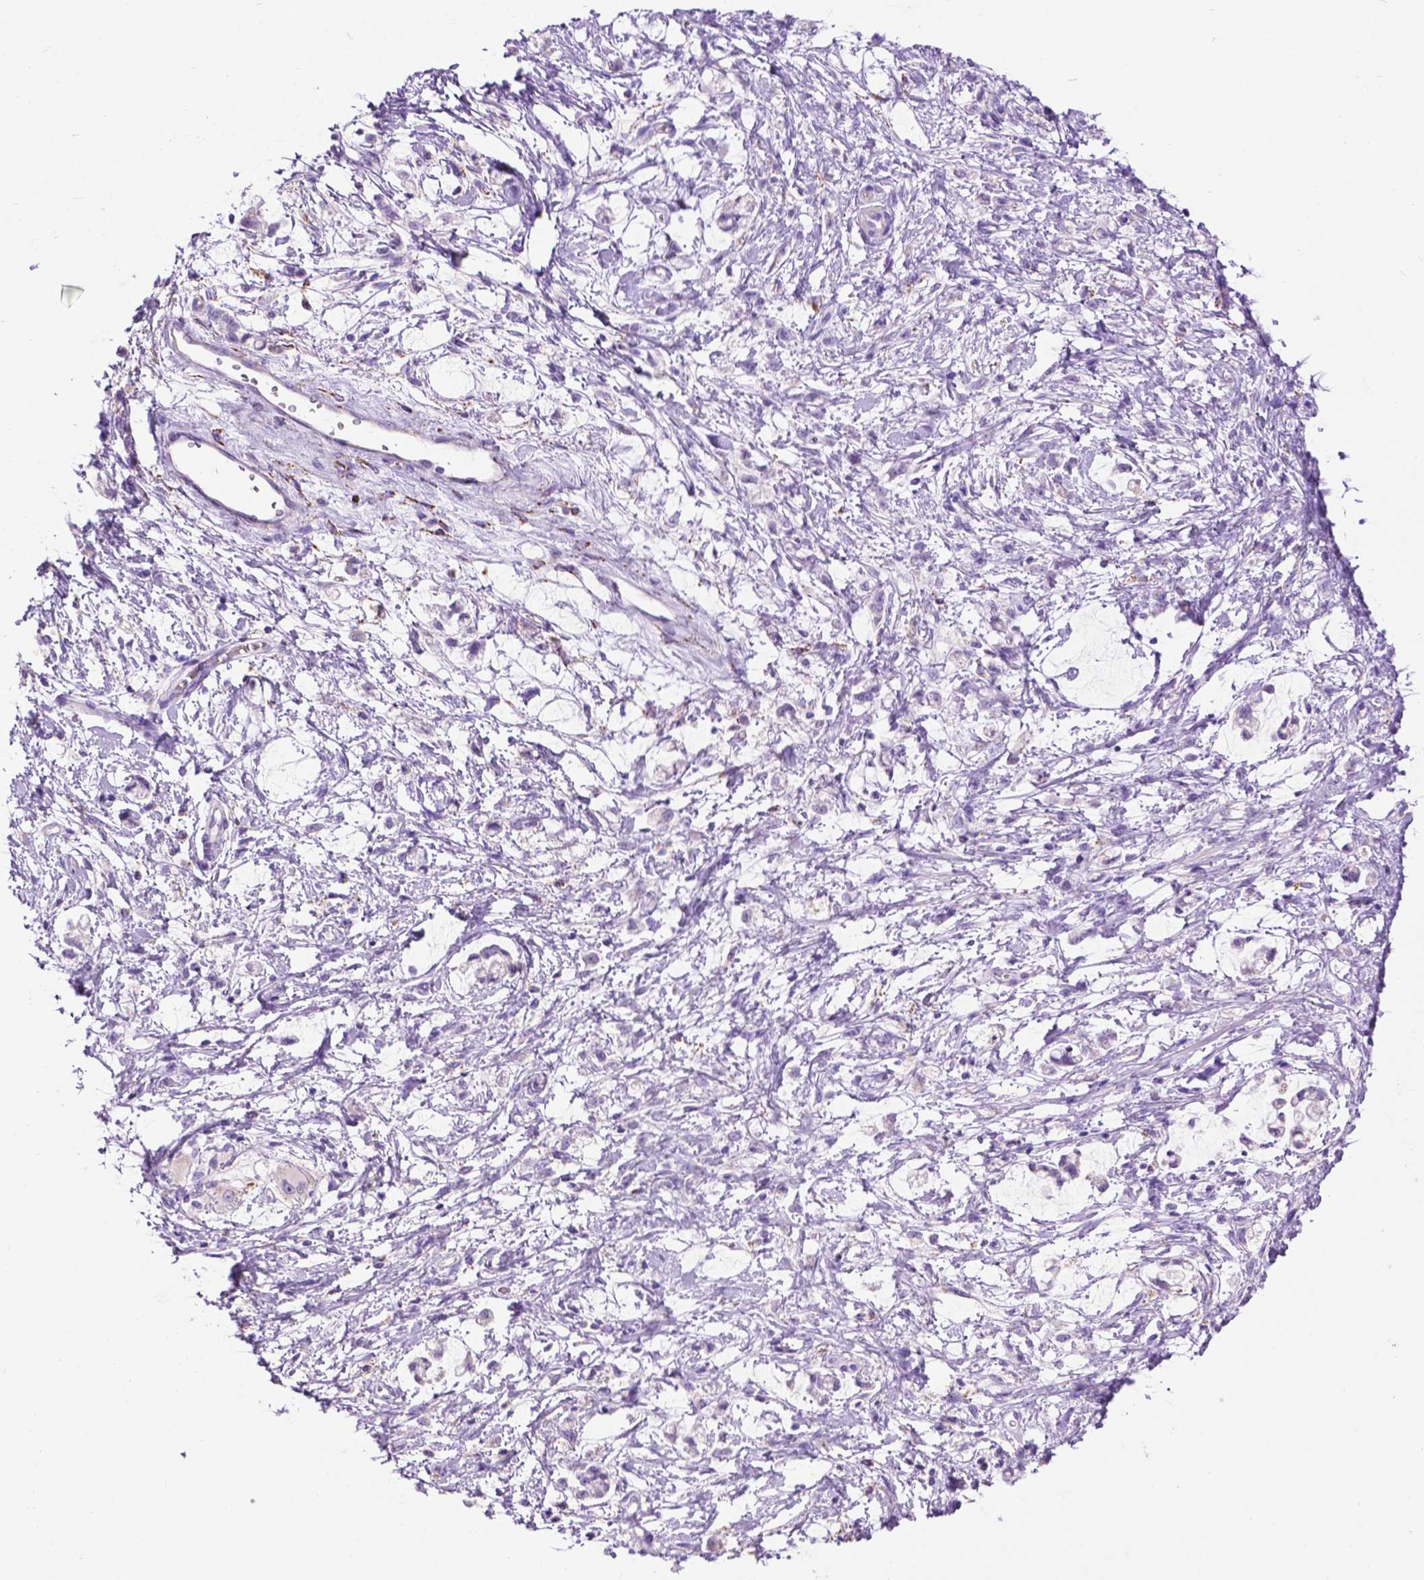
{"staining": {"intensity": "negative", "quantity": "none", "location": "none"}, "tissue": "stomach cancer", "cell_type": "Tumor cells", "image_type": "cancer", "snomed": [{"axis": "morphology", "description": "Adenocarcinoma, NOS"}, {"axis": "topography", "description": "Stomach"}], "caption": "Stomach cancer (adenocarcinoma) was stained to show a protein in brown. There is no significant positivity in tumor cells.", "gene": "TMEM132E", "patient": {"sex": "female", "age": 60}}